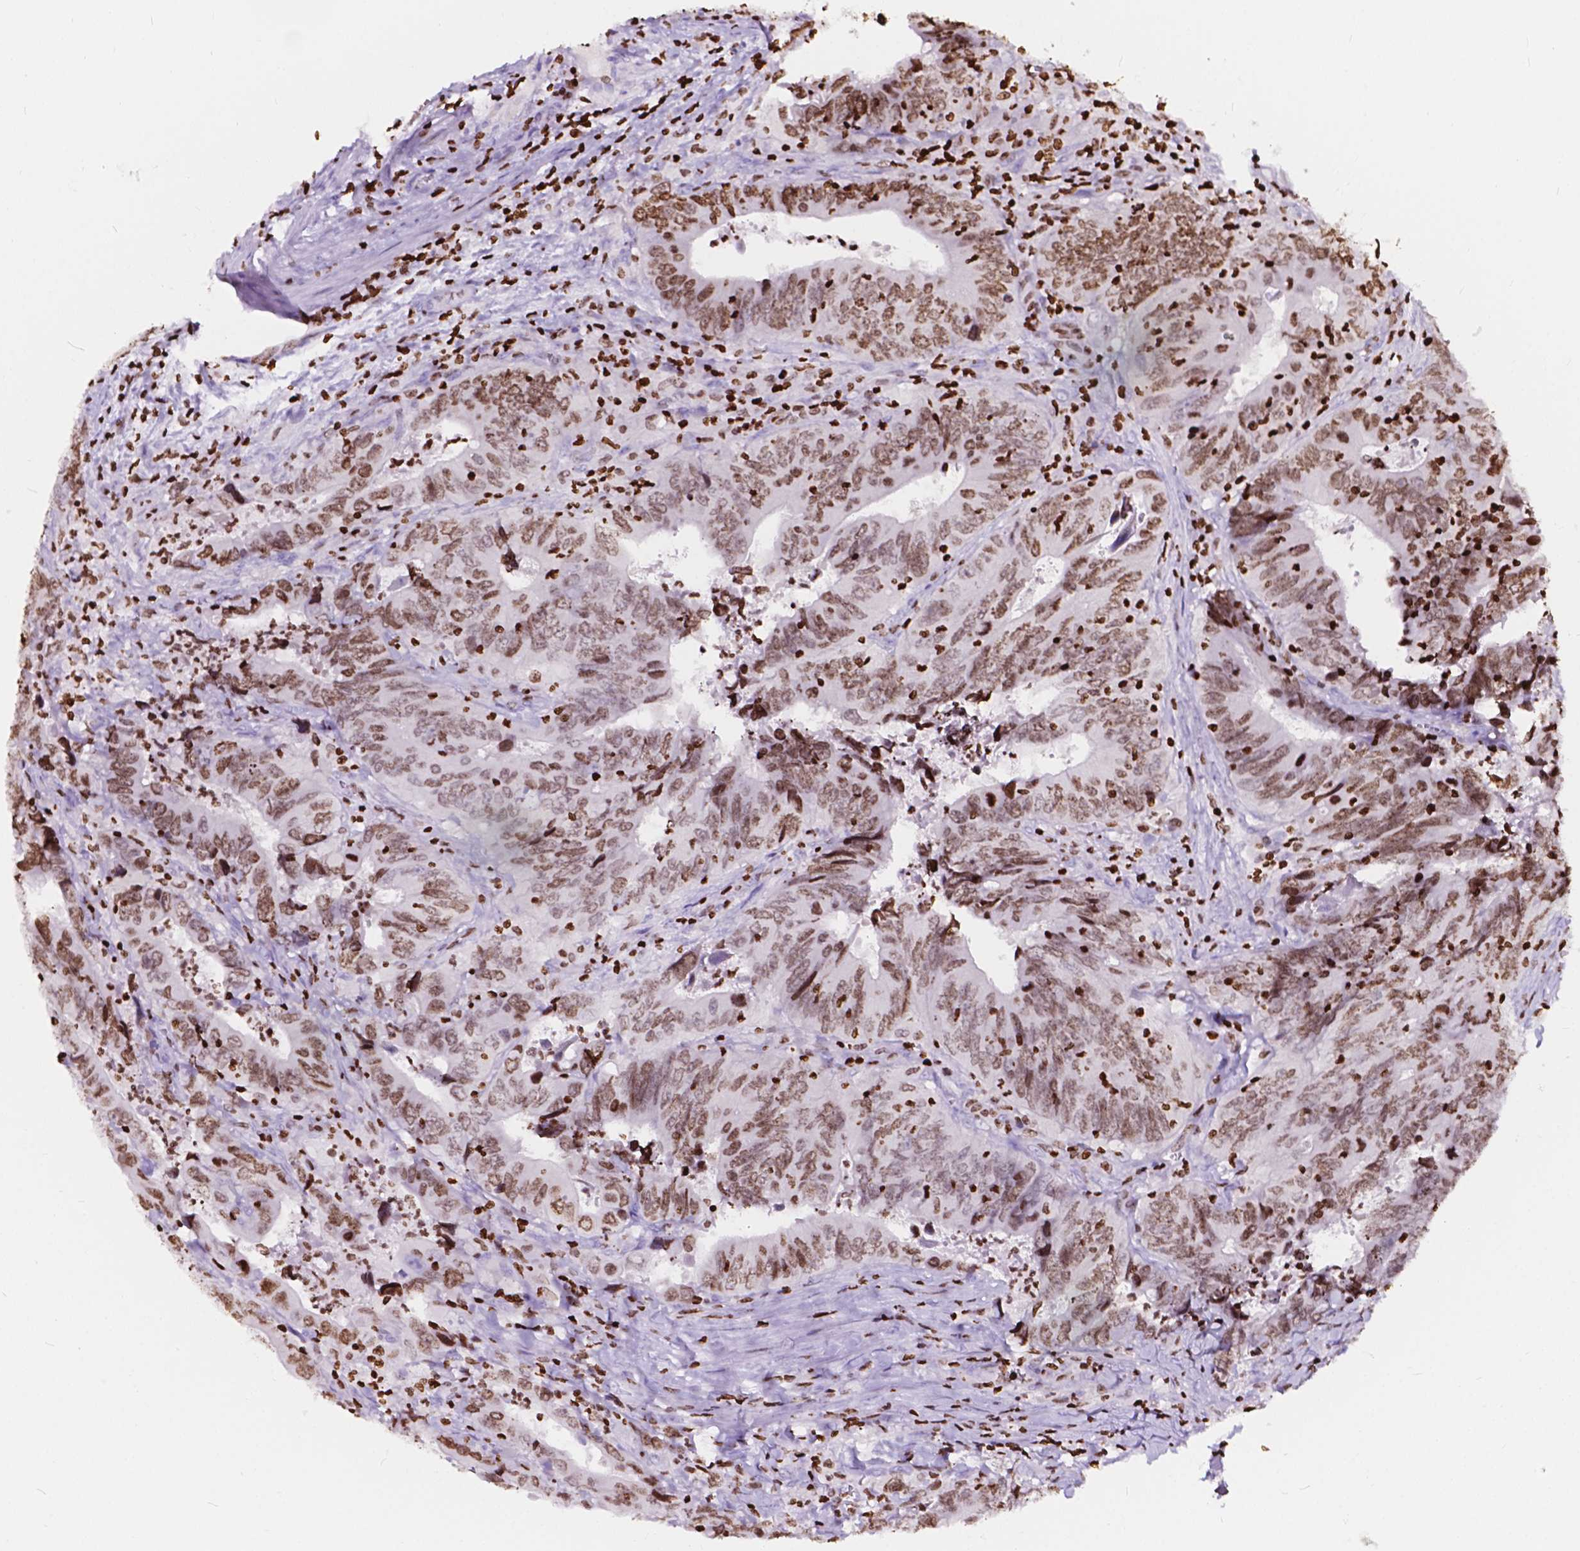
{"staining": {"intensity": "moderate", "quantity": ">75%", "location": "nuclear"}, "tissue": "colorectal cancer", "cell_type": "Tumor cells", "image_type": "cancer", "snomed": [{"axis": "morphology", "description": "Adenocarcinoma, NOS"}, {"axis": "topography", "description": "Colon"}], "caption": "Immunohistochemistry image of neoplastic tissue: human colorectal adenocarcinoma stained using IHC reveals medium levels of moderate protein expression localized specifically in the nuclear of tumor cells, appearing as a nuclear brown color.", "gene": "CBY3", "patient": {"sex": "female", "age": 82}}